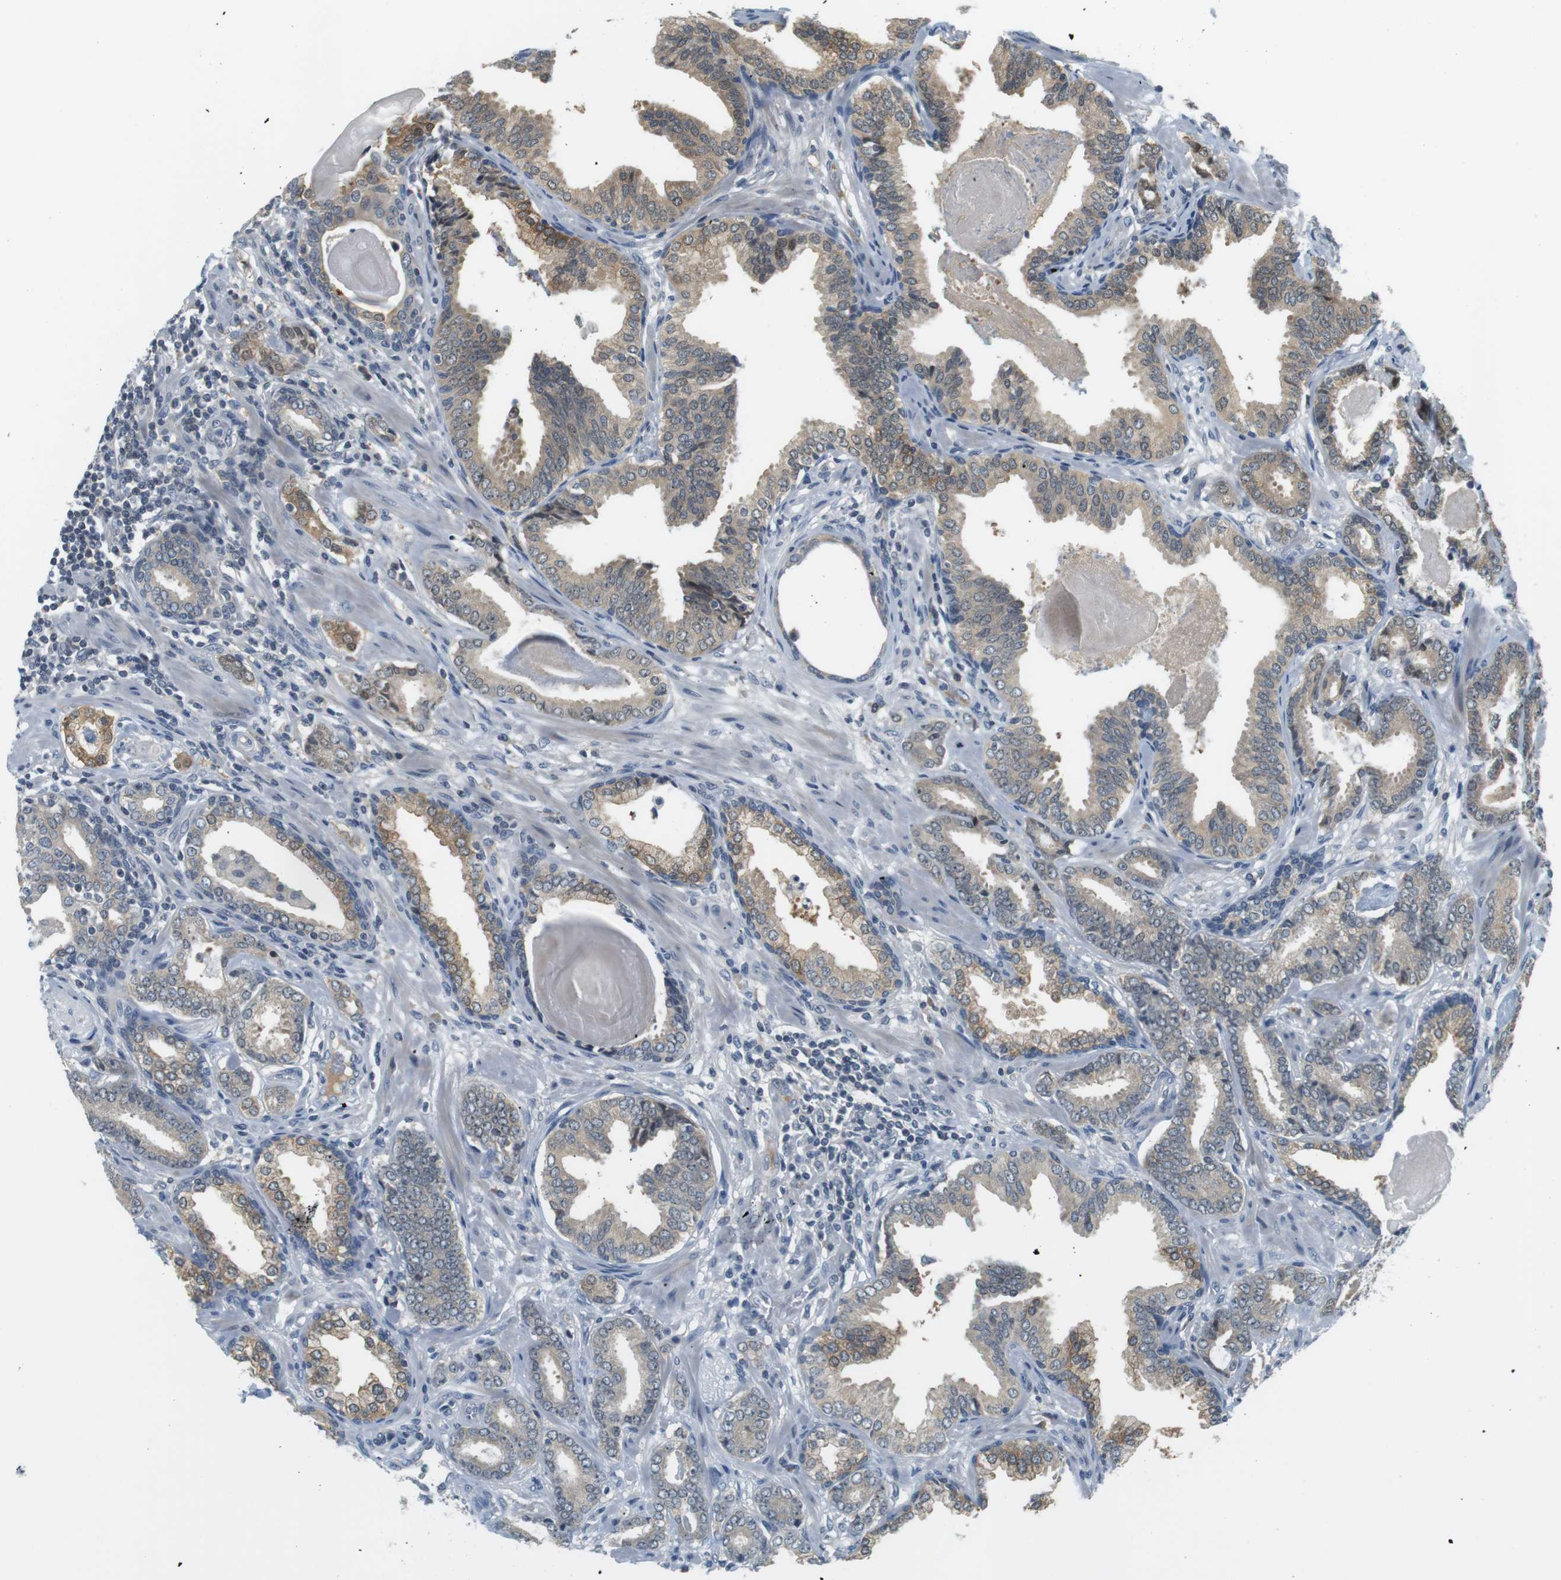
{"staining": {"intensity": "weak", "quantity": "<25%", "location": "cytoplasmic/membranous"}, "tissue": "prostate cancer", "cell_type": "Tumor cells", "image_type": "cancer", "snomed": [{"axis": "morphology", "description": "Adenocarcinoma, Low grade"}, {"axis": "topography", "description": "Prostate"}], "caption": "This is an IHC micrograph of prostate cancer. There is no positivity in tumor cells.", "gene": "WNT7A", "patient": {"sex": "male", "age": 53}}